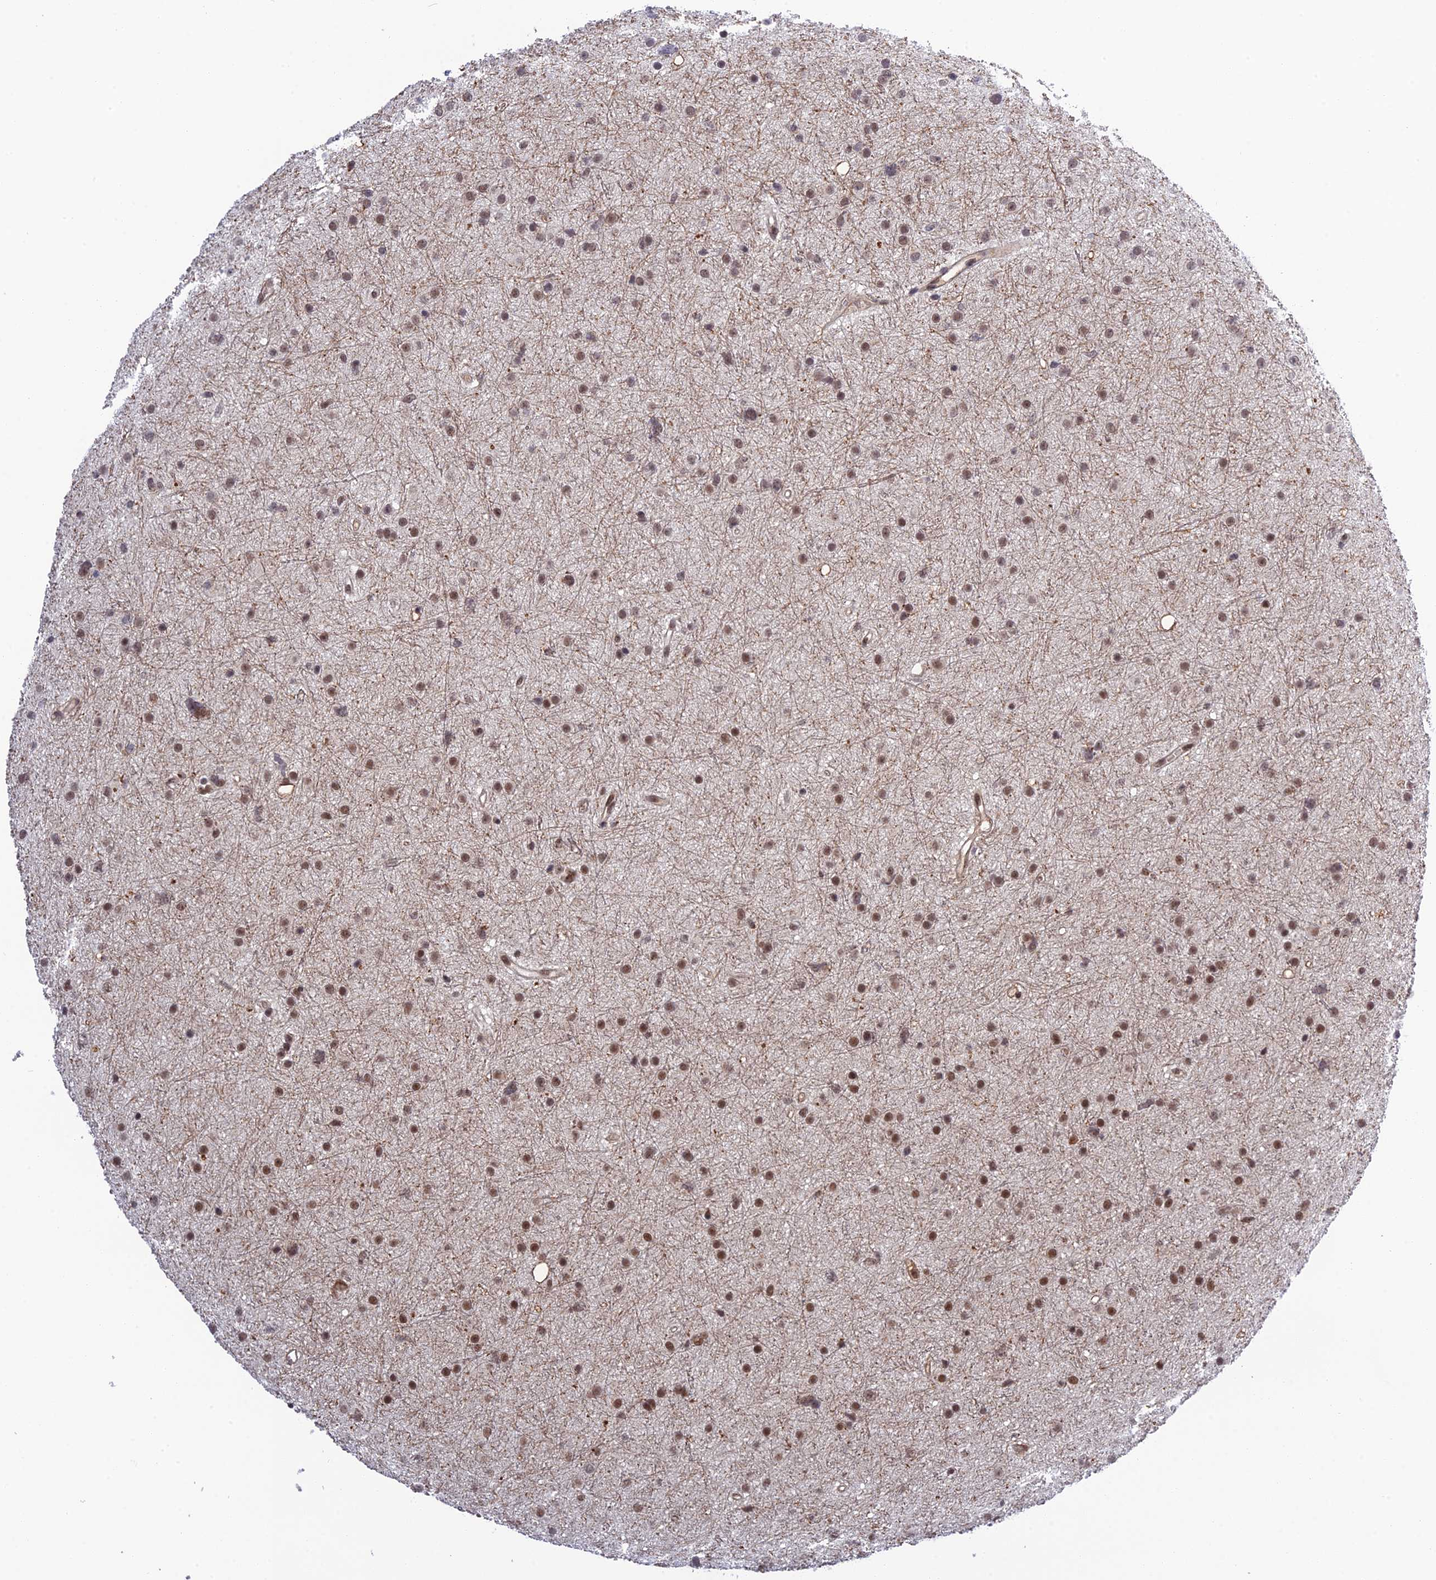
{"staining": {"intensity": "moderate", "quantity": ">75%", "location": "nuclear"}, "tissue": "glioma", "cell_type": "Tumor cells", "image_type": "cancer", "snomed": [{"axis": "morphology", "description": "Glioma, malignant, Low grade"}, {"axis": "topography", "description": "Cerebral cortex"}], "caption": "A micrograph of malignant glioma (low-grade) stained for a protein displays moderate nuclear brown staining in tumor cells. The protein is shown in brown color, while the nuclei are stained blue.", "gene": "REXO1", "patient": {"sex": "female", "age": 39}}